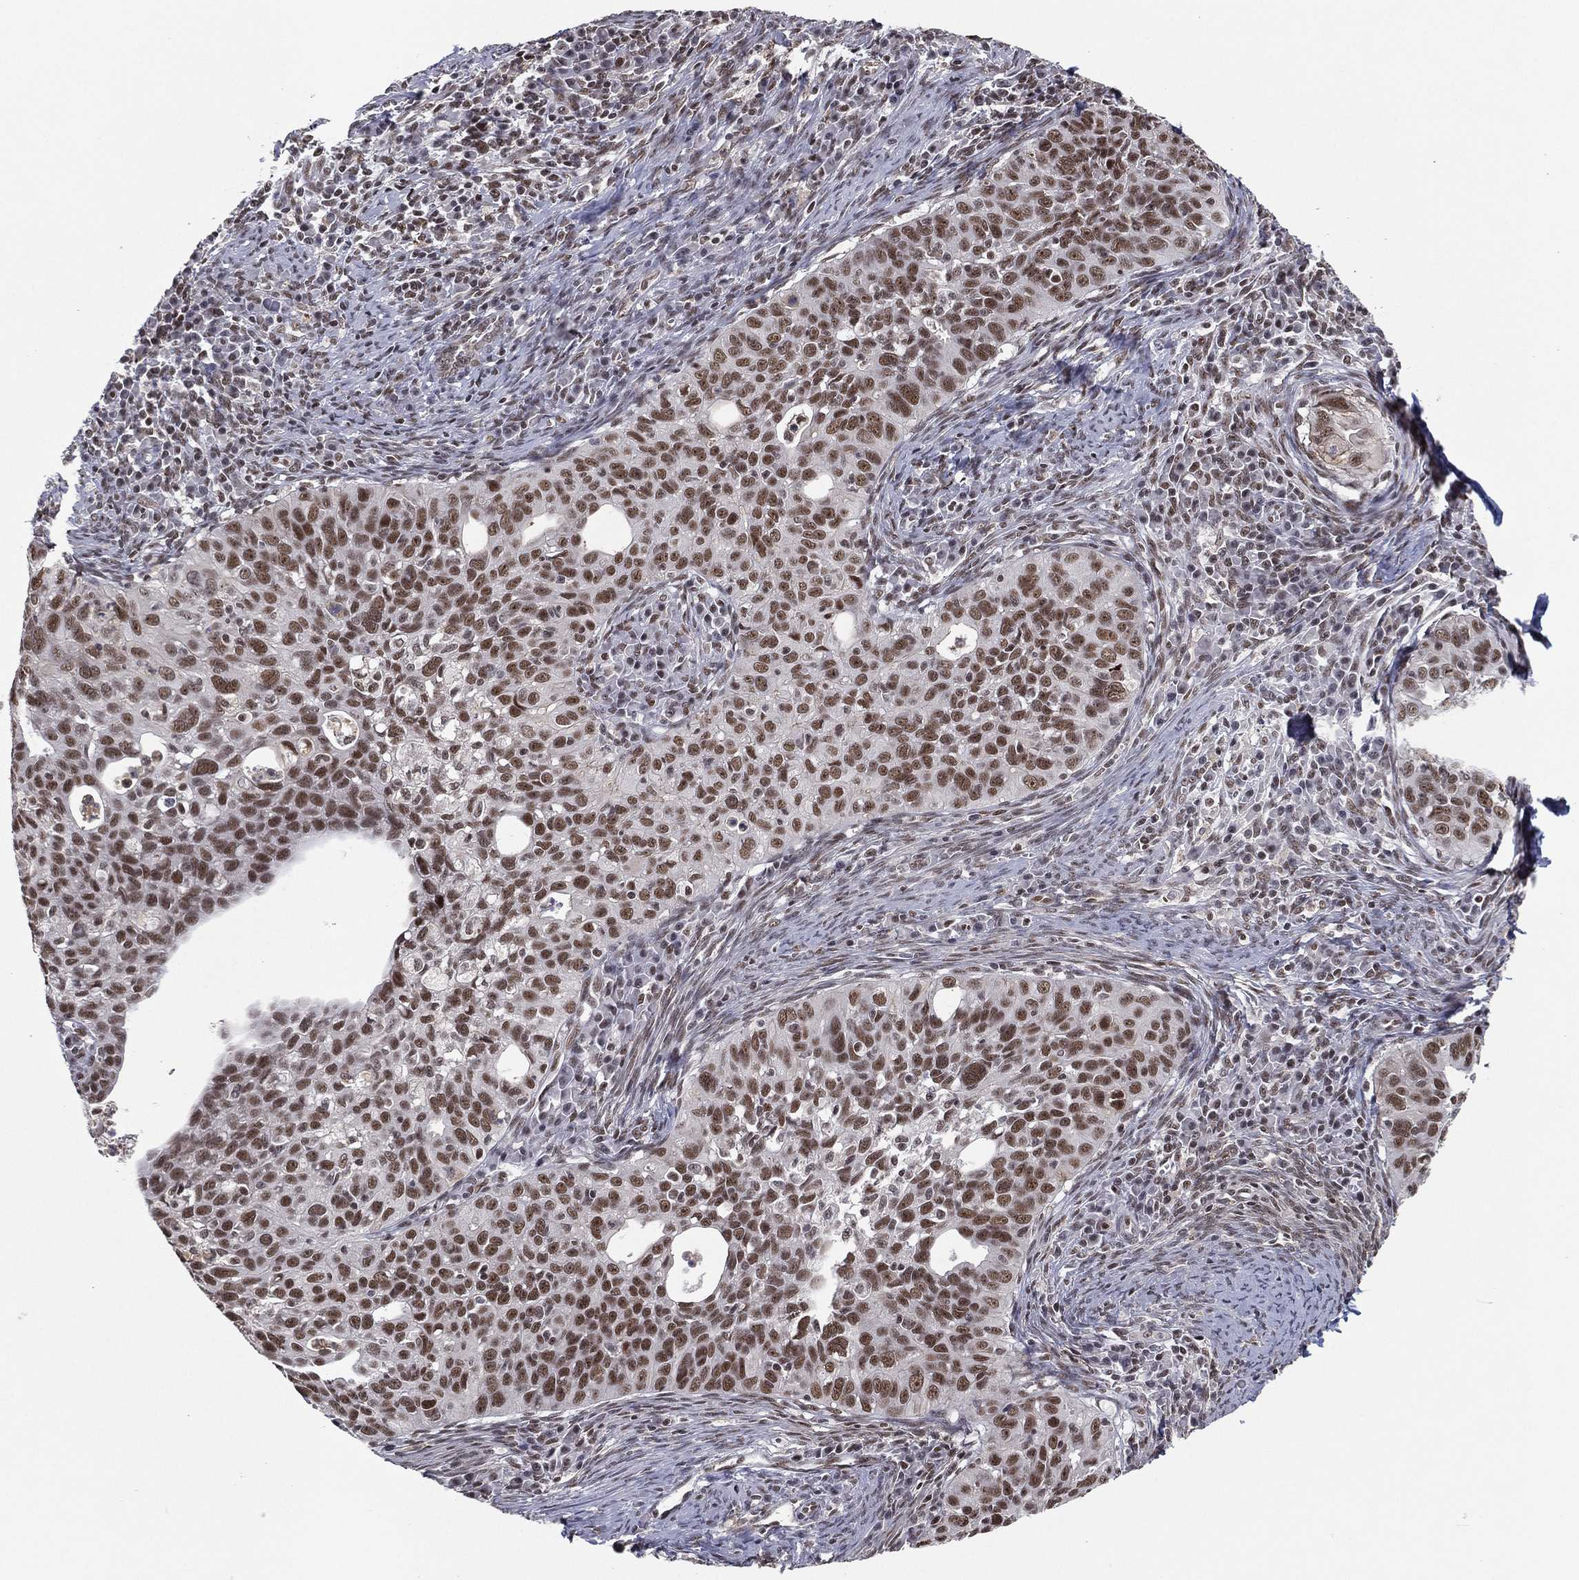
{"staining": {"intensity": "moderate", "quantity": ">75%", "location": "nuclear"}, "tissue": "cervical cancer", "cell_type": "Tumor cells", "image_type": "cancer", "snomed": [{"axis": "morphology", "description": "Squamous cell carcinoma, NOS"}, {"axis": "topography", "description": "Cervix"}], "caption": "IHC of human cervical squamous cell carcinoma displays medium levels of moderate nuclear expression in about >75% of tumor cells.", "gene": "GPALPP1", "patient": {"sex": "female", "age": 26}}